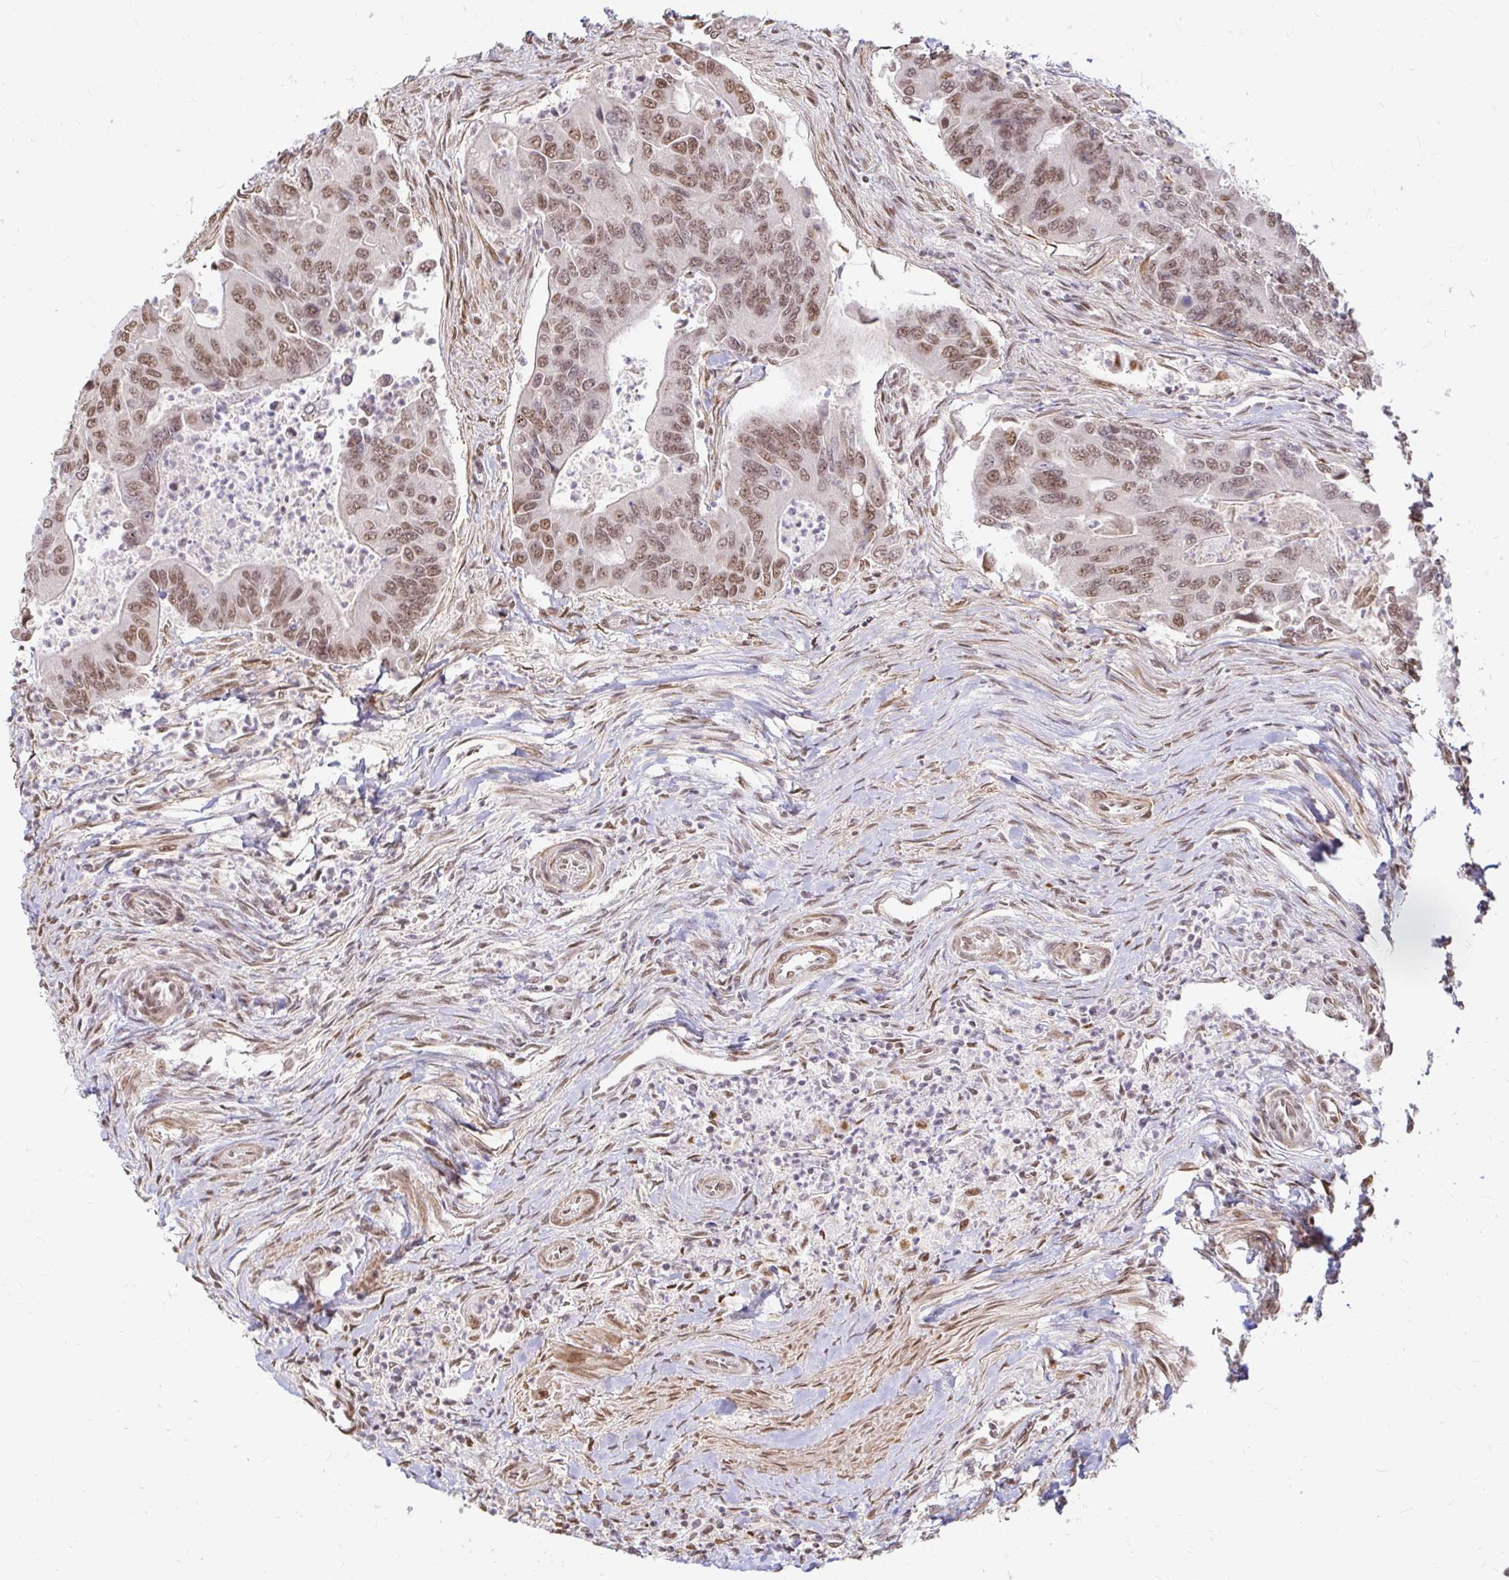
{"staining": {"intensity": "moderate", "quantity": ">75%", "location": "nuclear"}, "tissue": "colorectal cancer", "cell_type": "Tumor cells", "image_type": "cancer", "snomed": [{"axis": "morphology", "description": "Adenocarcinoma, NOS"}, {"axis": "topography", "description": "Colon"}], "caption": "Protein analysis of colorectal adenocarcinoma tissue displays moderate nuclear staining in approximately >75% of tumor cells.", "gene": "HNRNPU", "patient": {"sex": "female", "age": 67}}